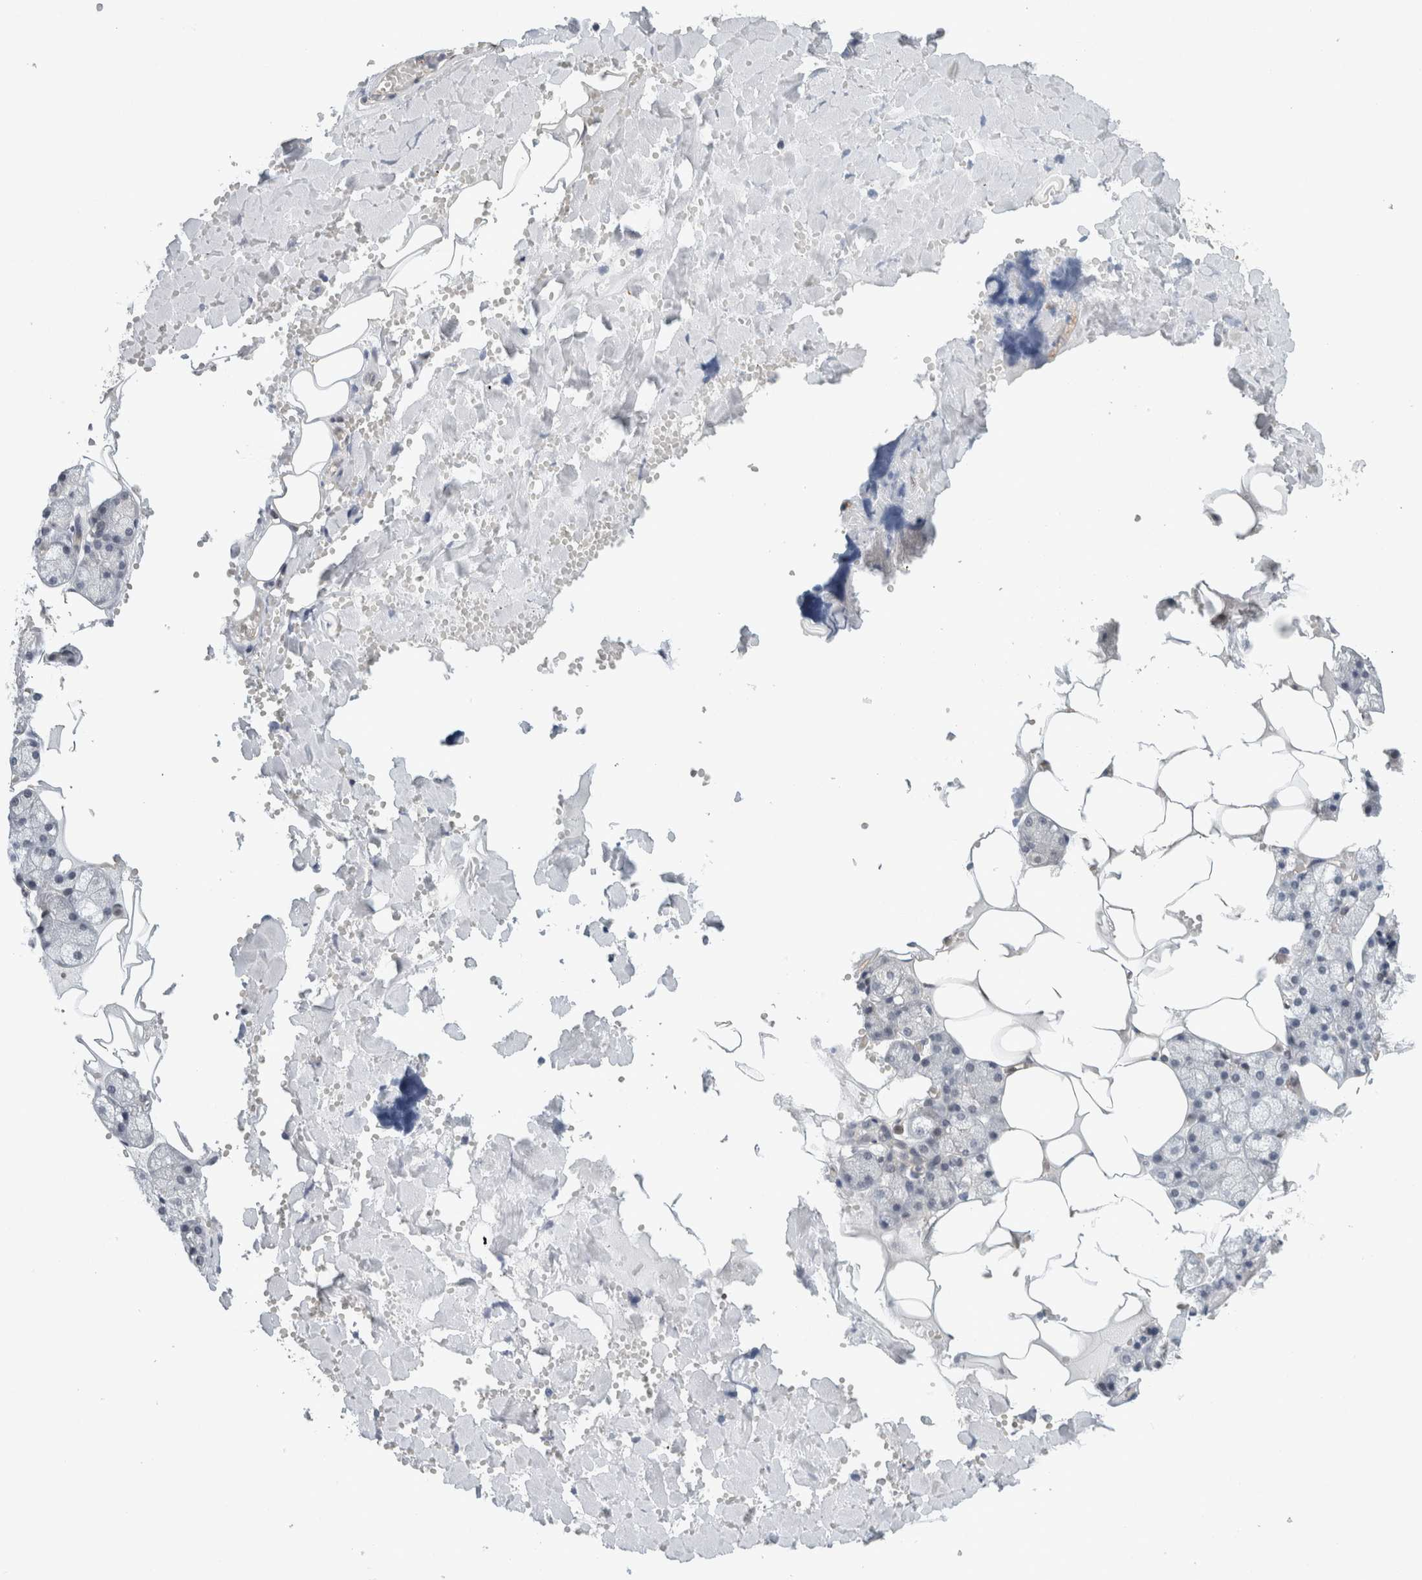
{"staining": {"intensity": "weak", "quantity": "<25%", "location": "cytoplasmic/membranous"}, "tissue": "salivary gland", "cell_type": "Glandular cells", "image_type": "normal", "snomed": [{"axis": "morphology", "description": "Normal tissue, NOS"}, {"axis": "topography", "description": "Salivary gland"}], "caption": "The IHC image has no significant positivity in glandular cells of salivary gland.", "gene": "PFDN4", "patient": {"sex": "male", "age": 62}}